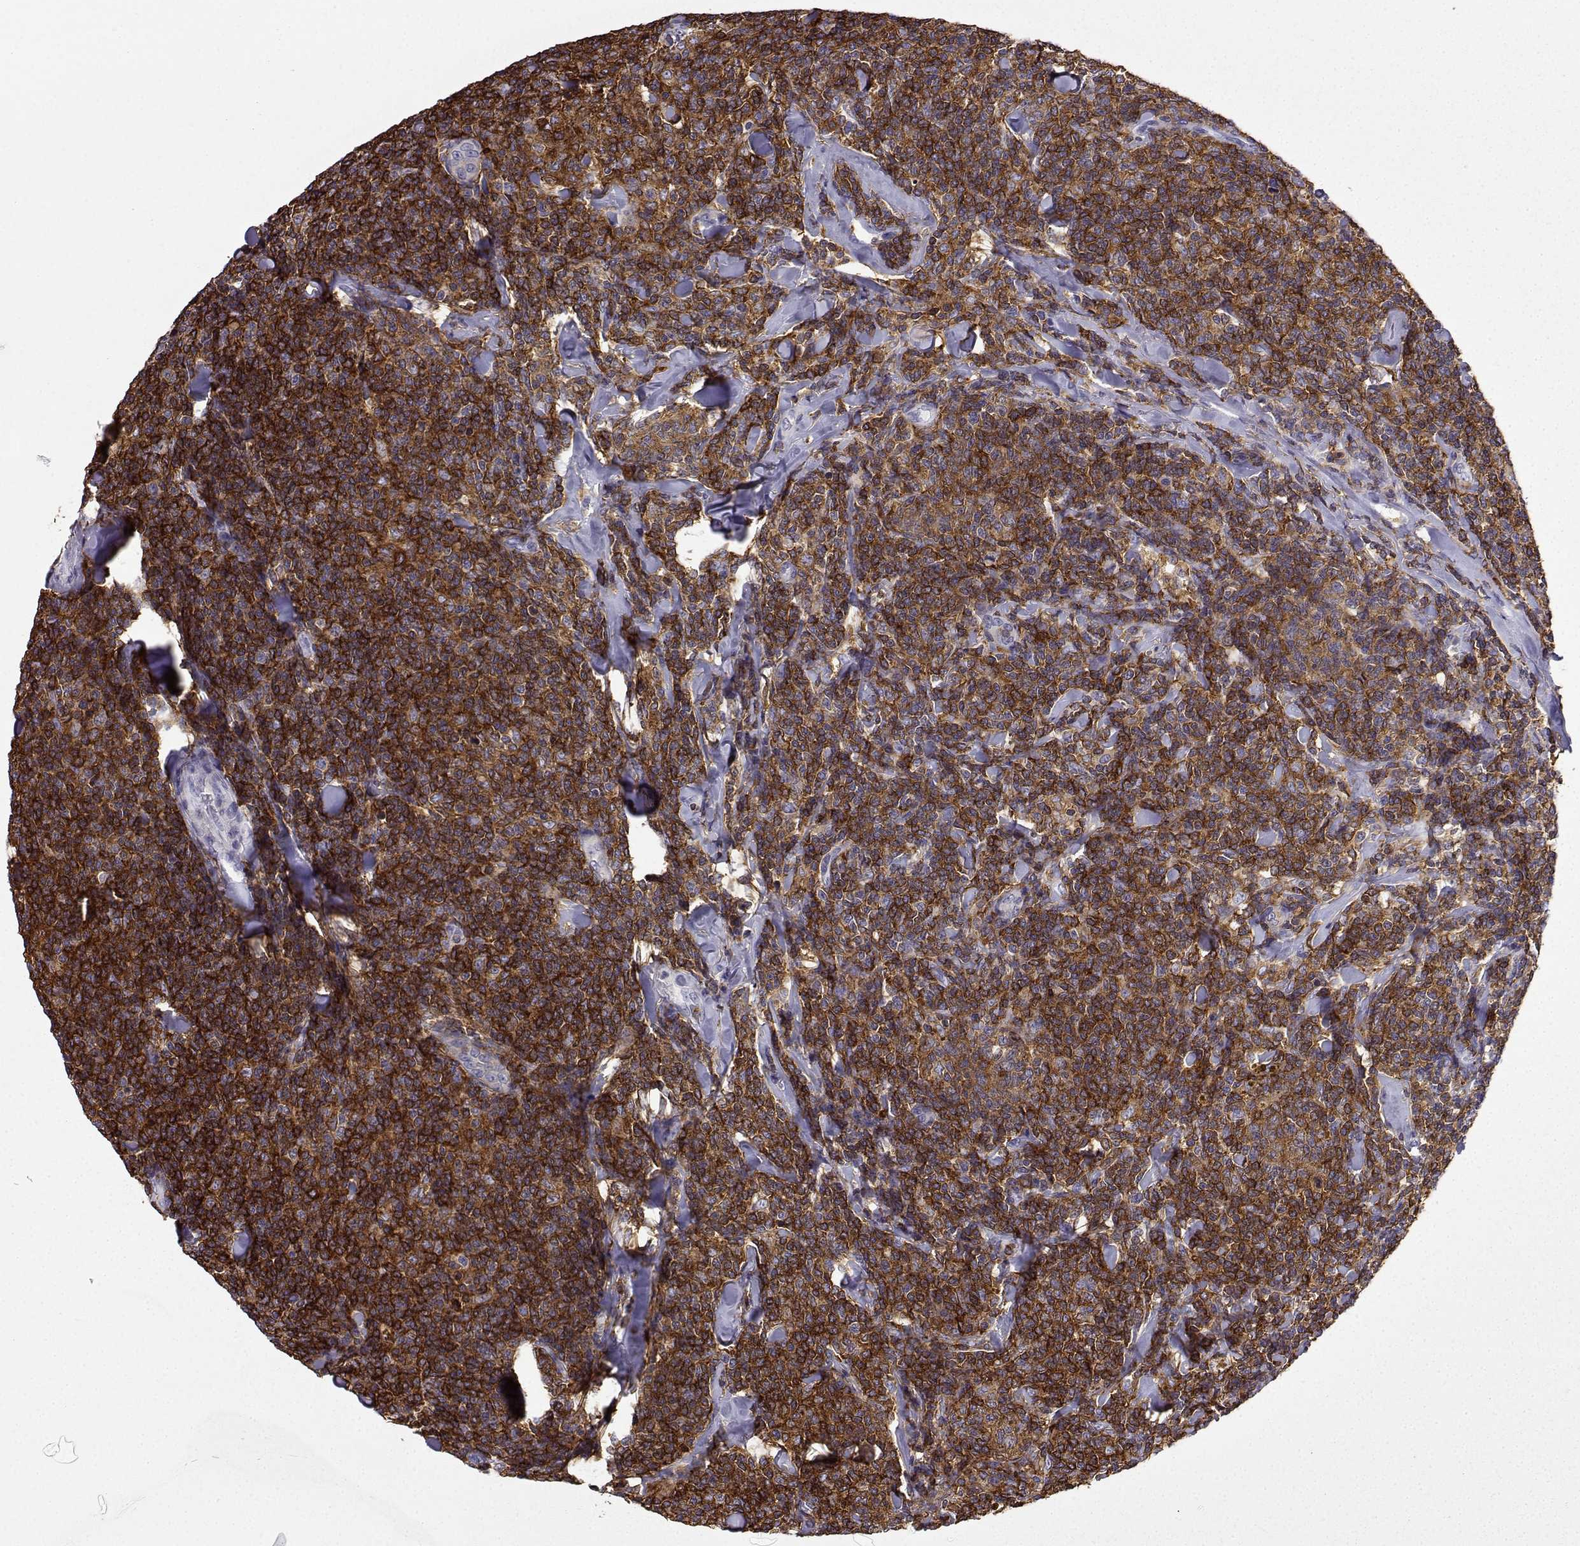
{"staining": {"intensity": "strong", "quantity": ">75%", "location": "cytoplasmic/membranous"}, "tissue": "lymphoma", "cell_type": "Tumor cells", "image_type": "cancer", "snomed": [{"axis": "morphology", "description": "Malignant lymphoma, non-Hodgkin's type, Low grade"}, {"axis": "topography", "description": "Lymph node"}], "caption": "Protein expression analysis of human malignant lymphoma, non-Hodgkin's type (low-grade) reveals strong cytoplasmic/membranous expression in about >75% of tumor cells.", "gene": "DOCK10", "patient": {"sex": "female", "age": 56}}